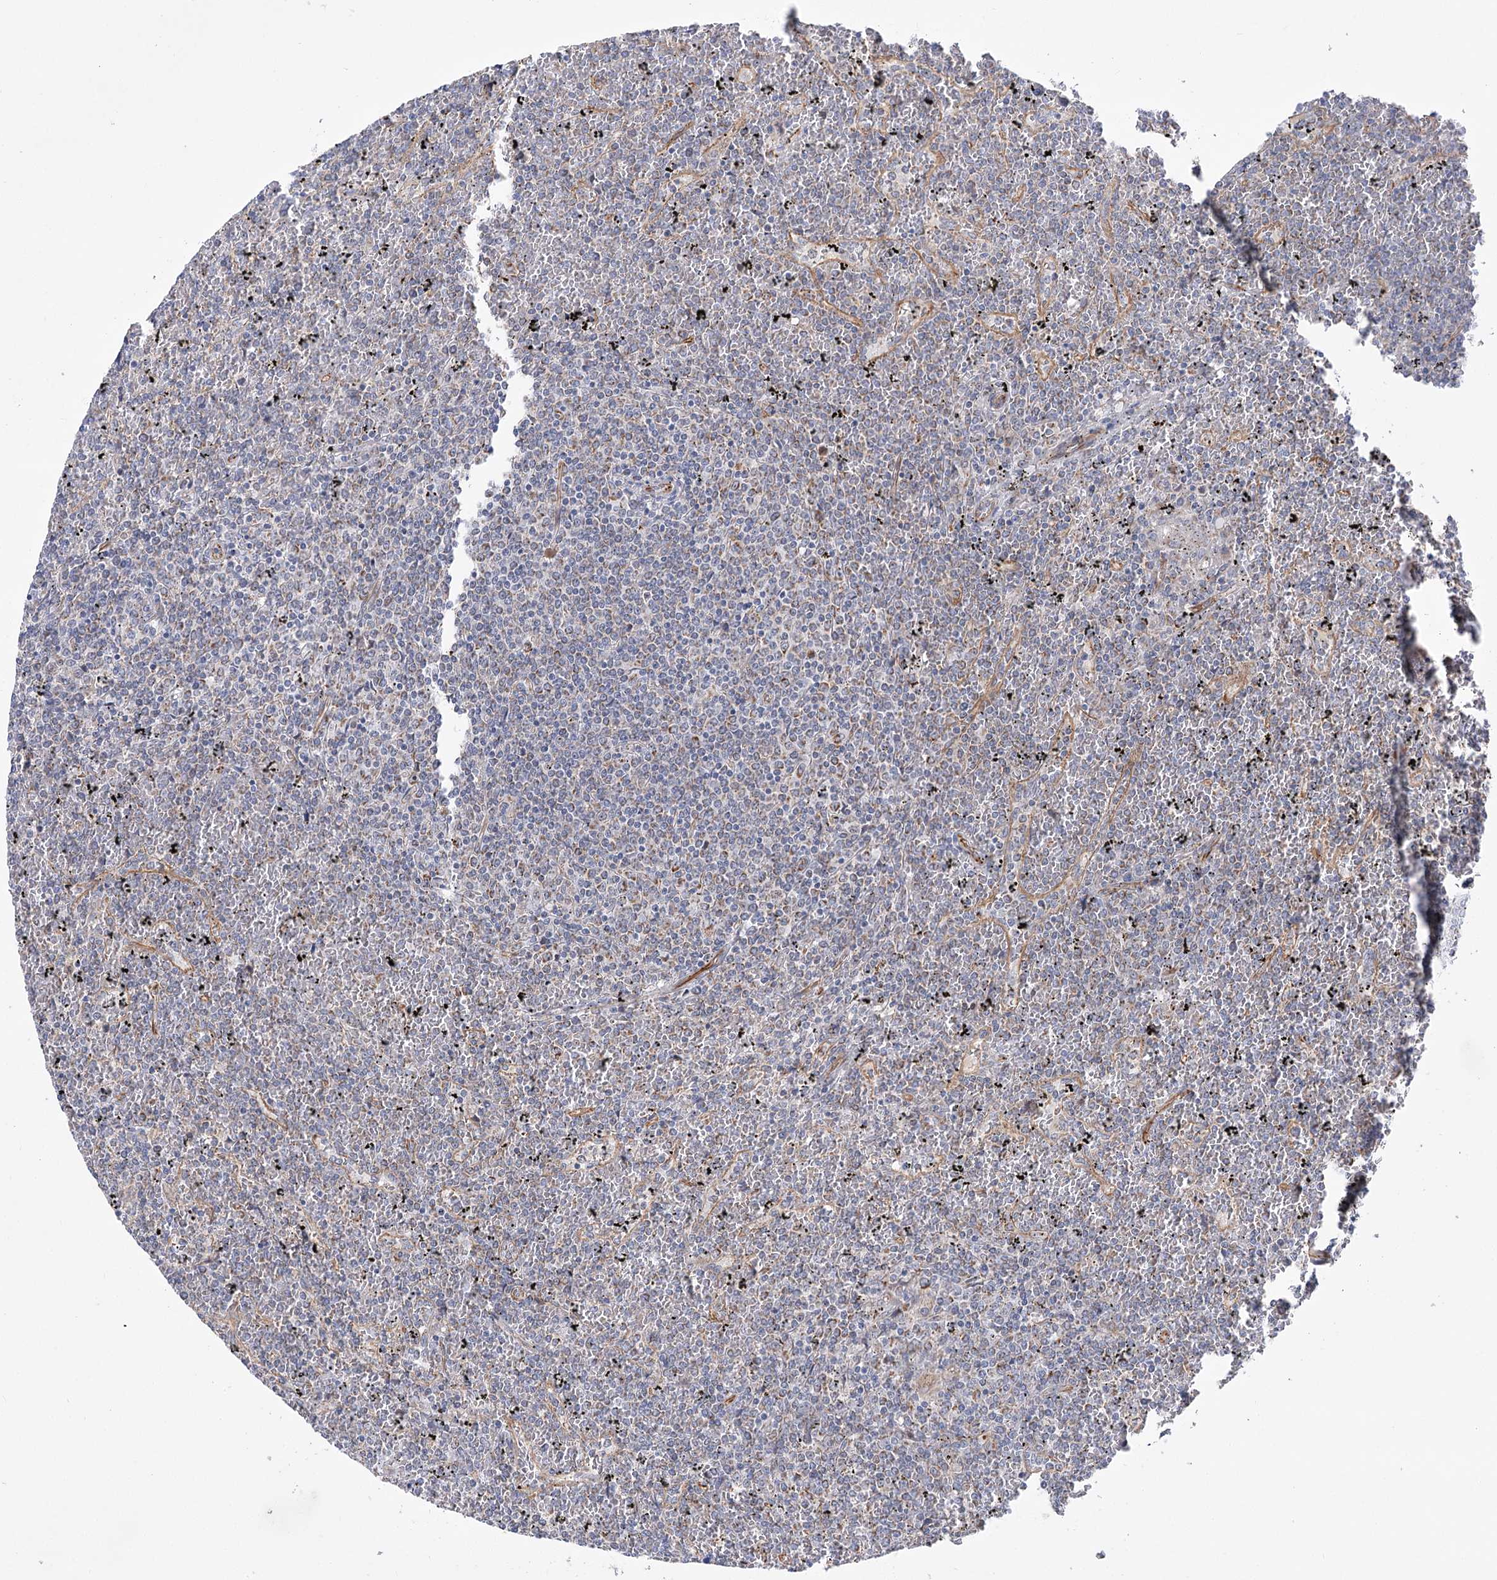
{"staining": {"intensity": "weak", "quantity": "<25%", "location": "cytoplasmic/membranous"}, "tissue": "lymphoma", "cell_type": "Tumor cells", "image_type": "cancer", "snomed": [{"axis": "morphology", "description": "Malignant lymphoma, non-Hodgkin's type, Low grade"}, {"axis": "topography", "description": "Spleen"}], "caption": "A micrograph of human lymphoma is negative for staining in tumor cells.", "gene": "ECHDC3", "patient": {"sex": "female", "age": 19}}